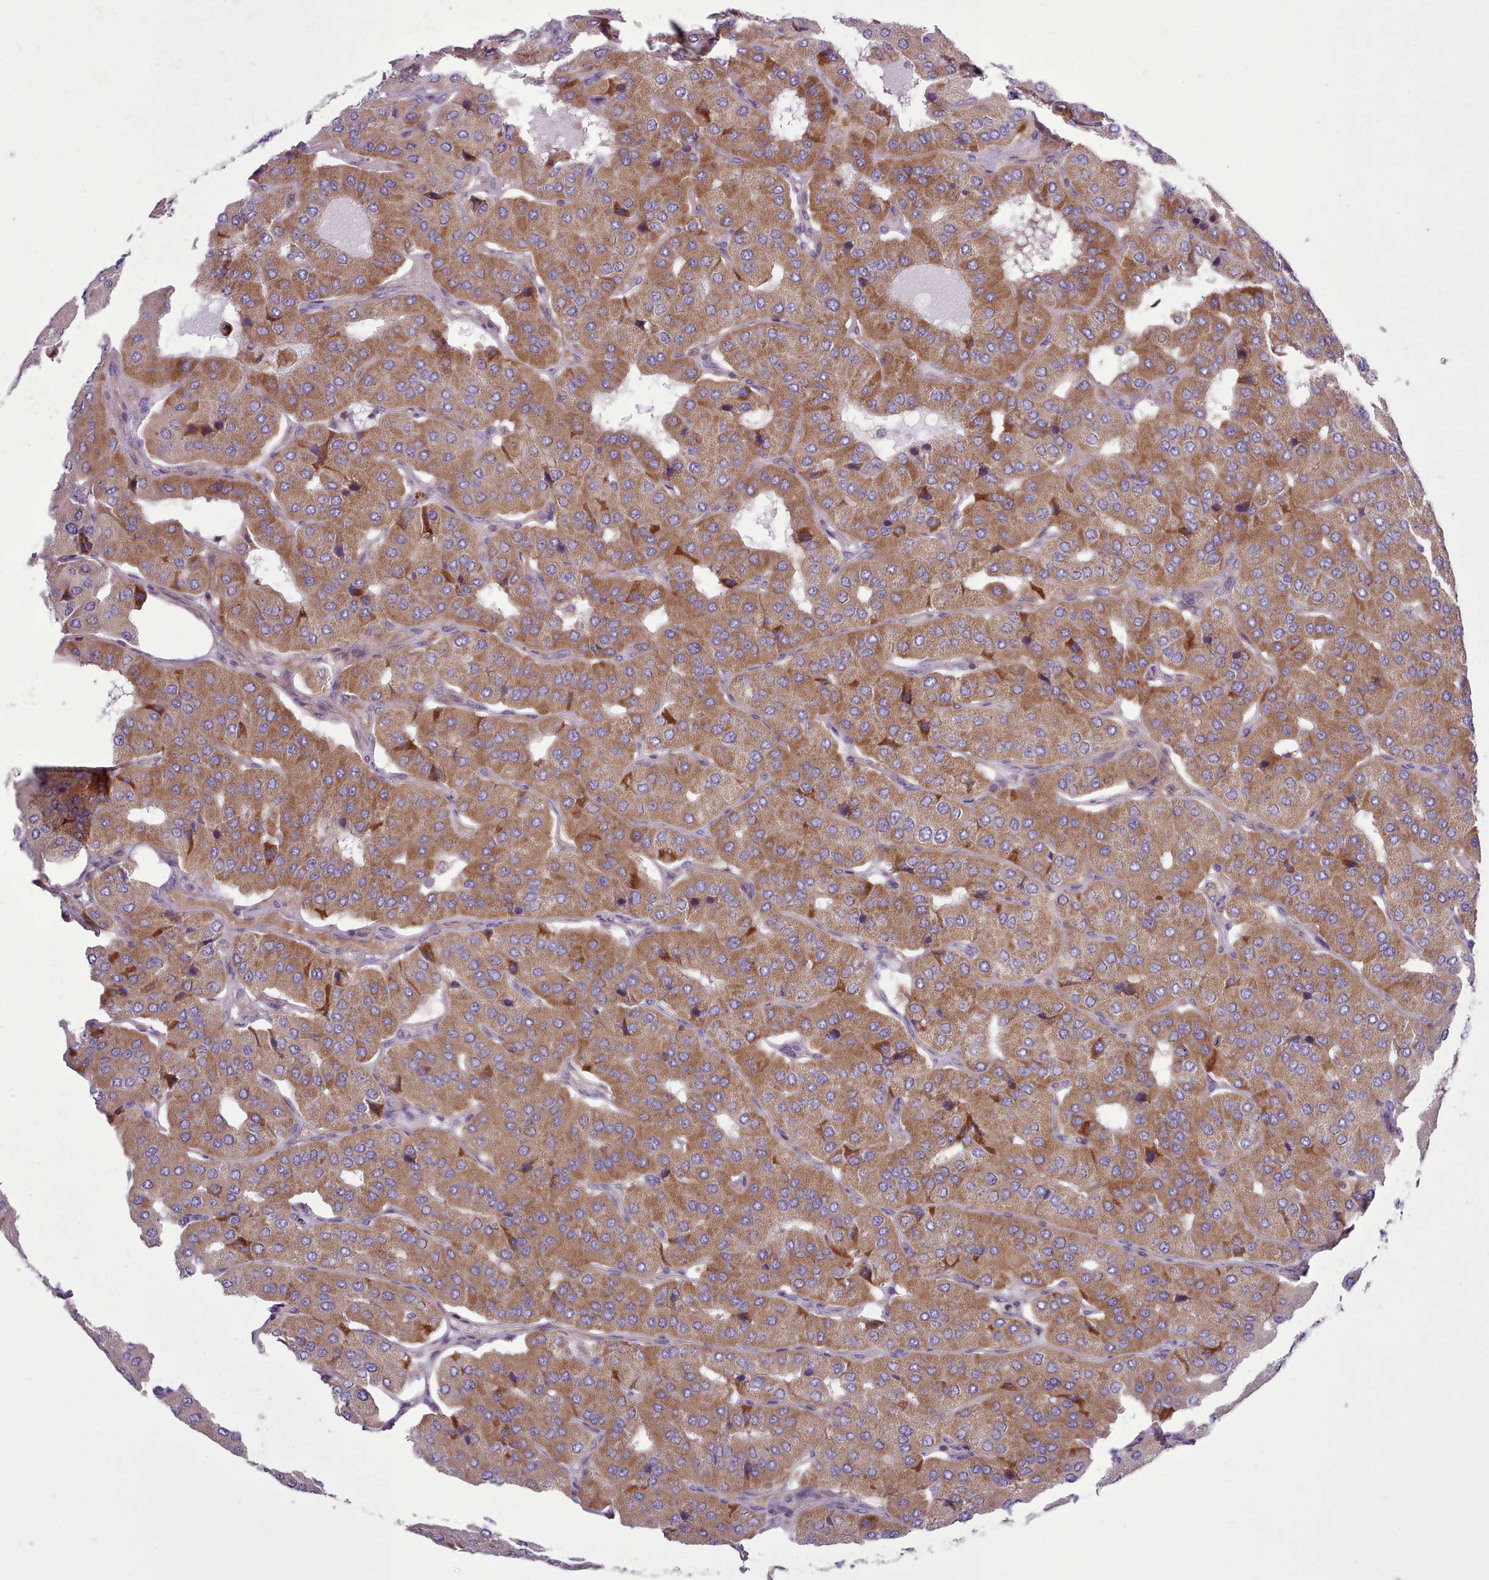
{"staining": {"intensity": "moderate", "quantity": ">75%", "location": "cytoplasmic/membranous"}, "tissue": "parathyroid gland", "cell_type": "Glandular cells", "image_type": "normal", "snomed": [{"axis": "morphology", "description": "Normal tissue, NOS"}, {"axis": "morphology", "description": "Adenoma, NOS"}, {"axis": "topography", "description": "Parathyroid gland"}], "caption": "Immunohistochemical staining of benign parathyroid gland exhibits medium levels of moderate cytoplasmic/membranous expression in about >75% of glandular cells.", "gene": "TENT4B", "patient": {"sex": "female", "age": 86}}